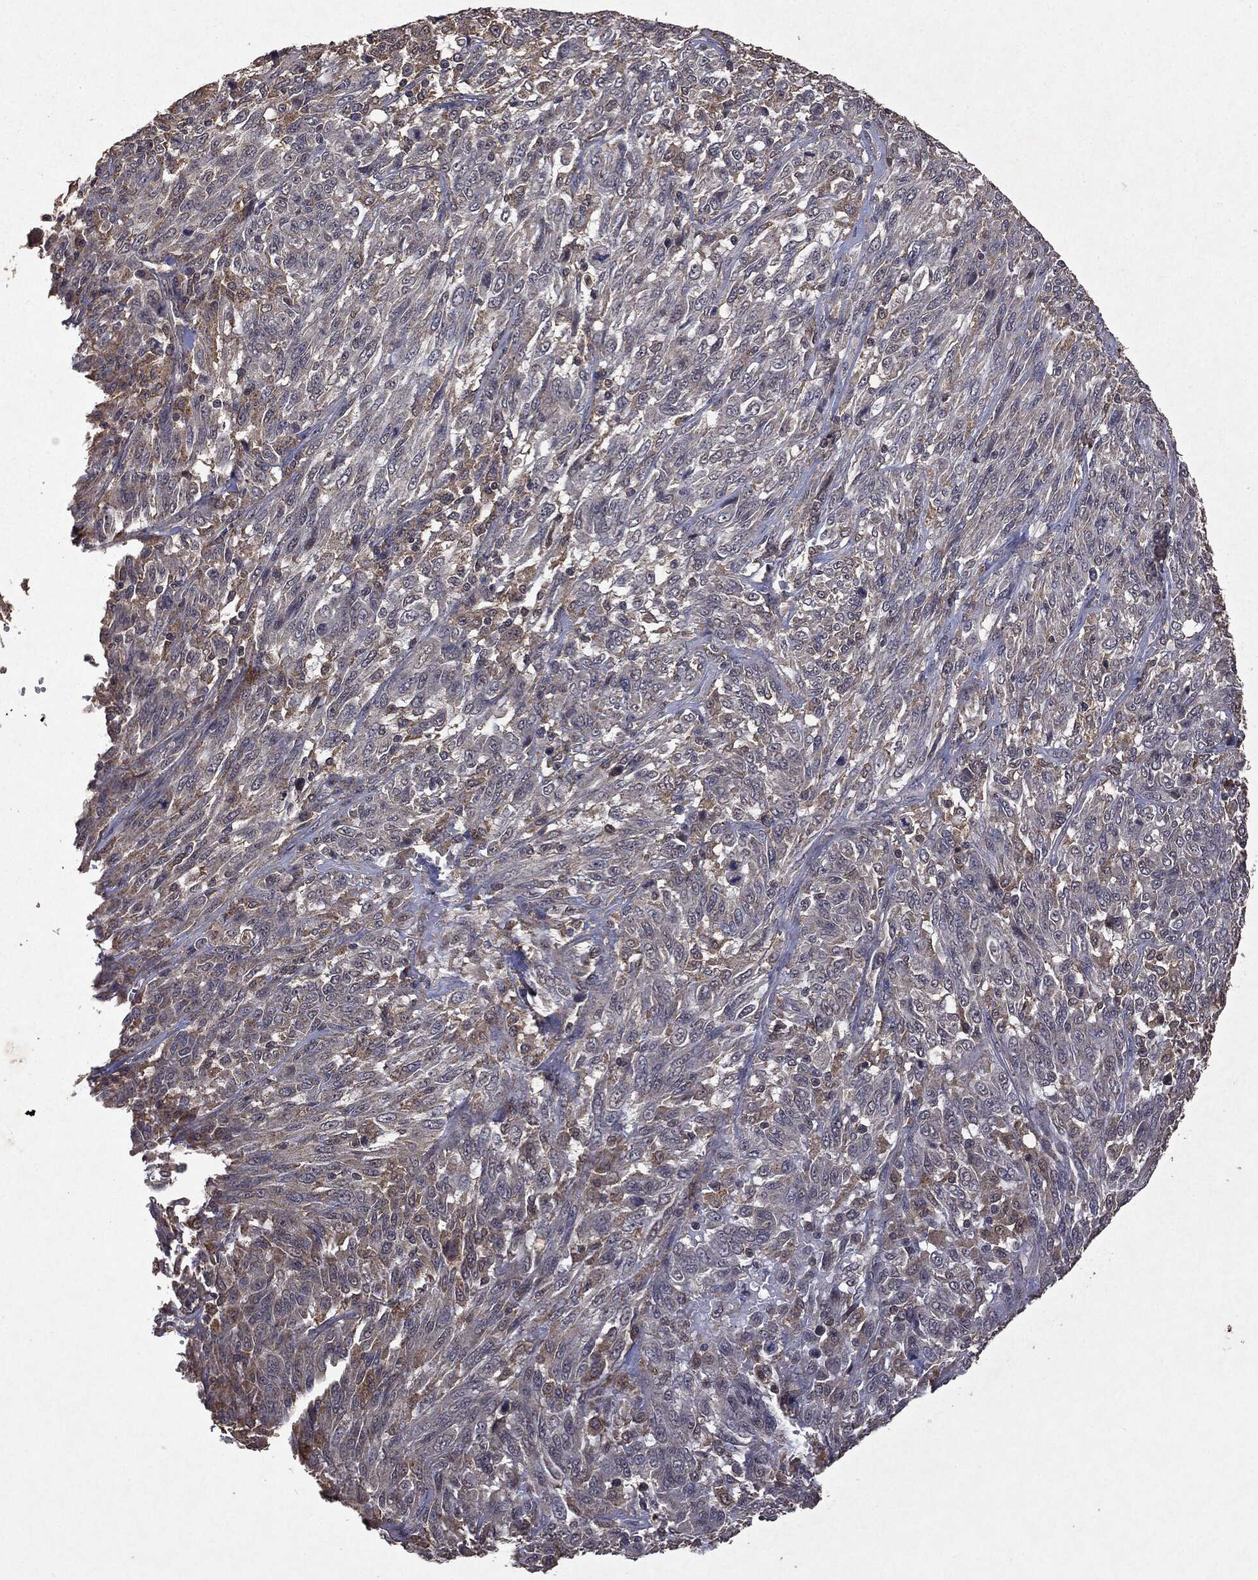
{"staining": {"intensity": "weak", "quantity": "<25%", "location": "cytoplasmic/membranous"}, "tissue": "melanoma", "cell_type": "Tumor cells", "image_type": "cancer", "snomed": [{"axis": "morphology", "description": "Malignant melanoma, NOS"}, {"axis": "topography", "description": "Skin"}], "caption": "This is an immunohistochemistry (IHC) histopathology image of malignant melanoma. There is no expression in tumor cells.", "gene": "PTEN", "patient": {"sex": "female", "age": 91}}